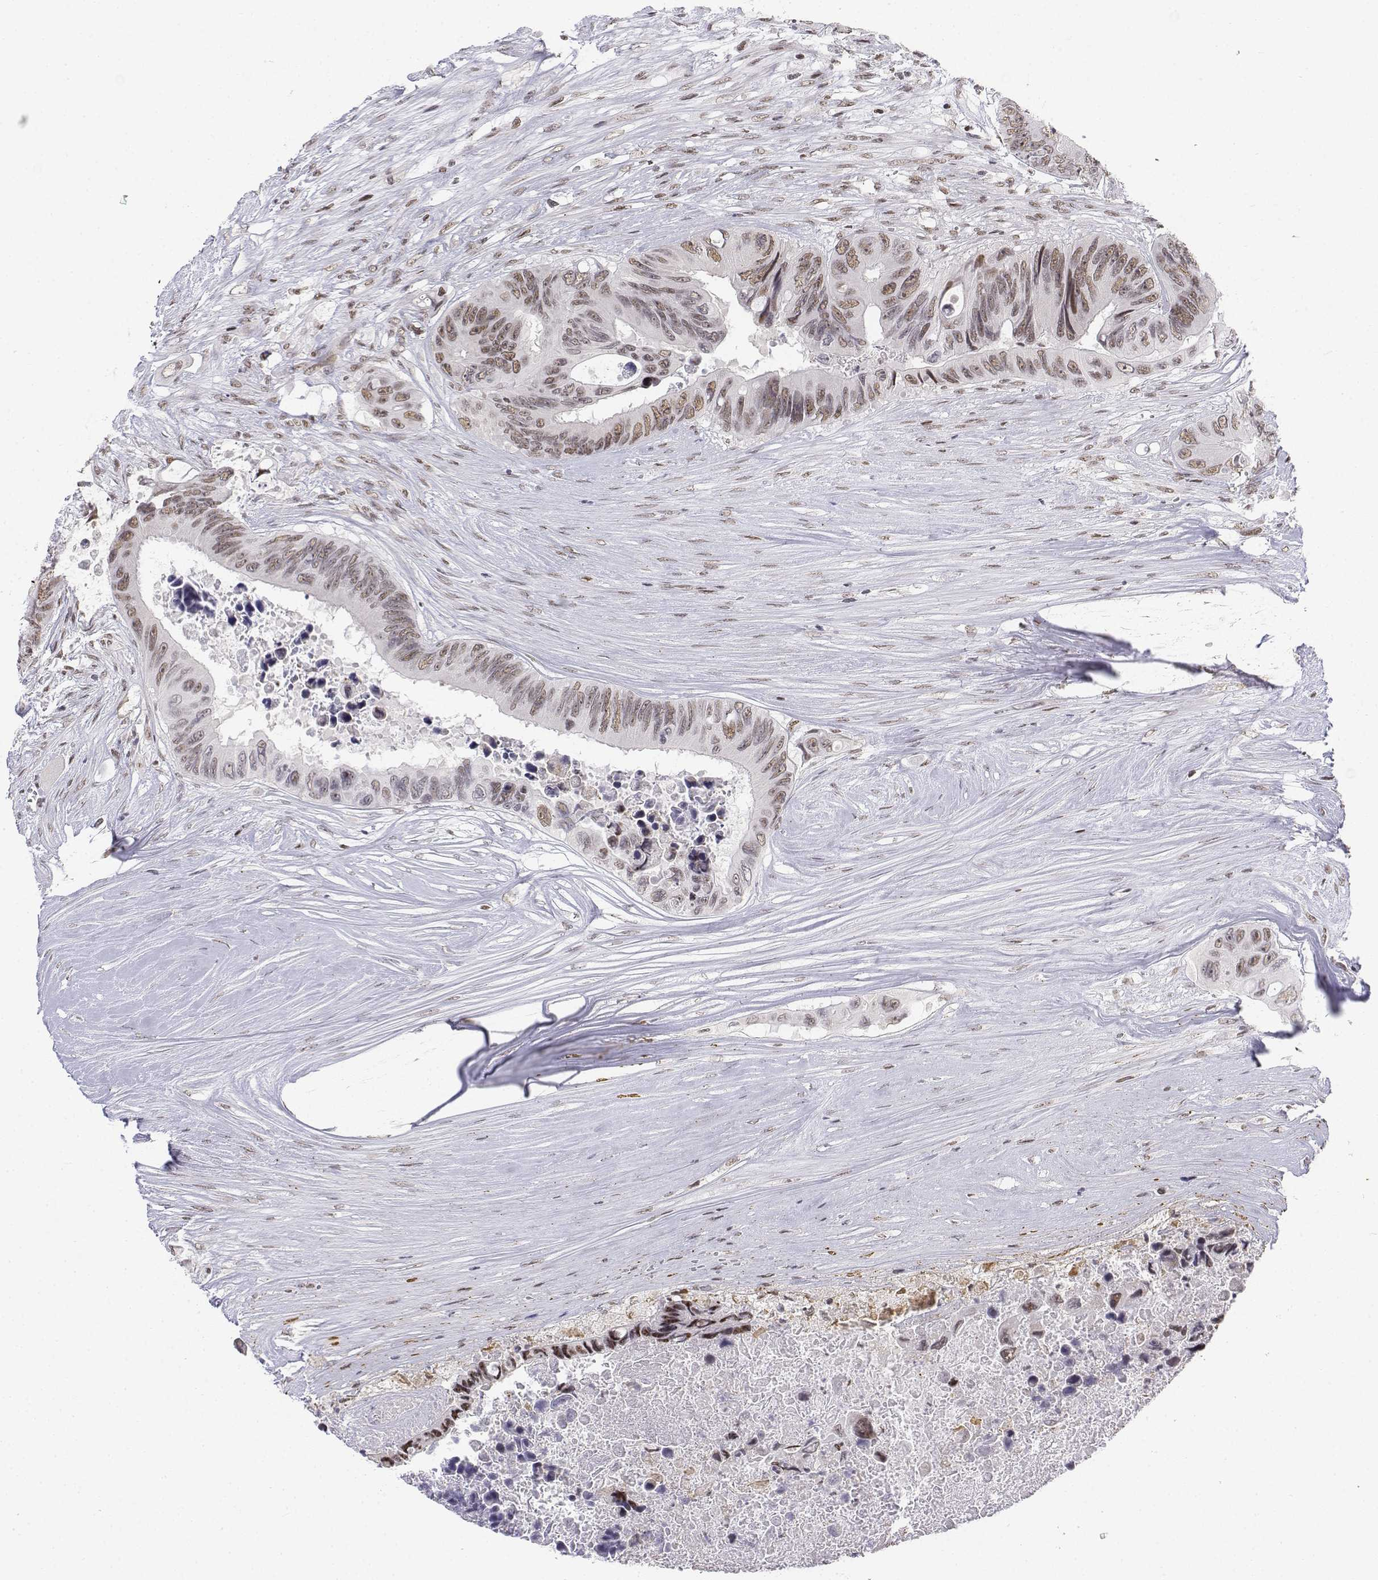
{"staining": {"intensity": "weak", "quantity": ">75%", "location": "nuclear"}, "tissue": "colorectal cancer", "cell_type": "Tumor cells", "image_type": "cancer", "snomed": [{"axis": "morphology", "description": "Adenocarcinoma, NOS"}, {"axis": "topography", "description": "Colon"}], "caption": "Protein staining of adenocarcinoma (colorectal) tissue demonstrates weak nuclear positivity in about >75% of tumor cells.", "gene": "SETD1A", "patient": {"sex": "female", "age": 48}}